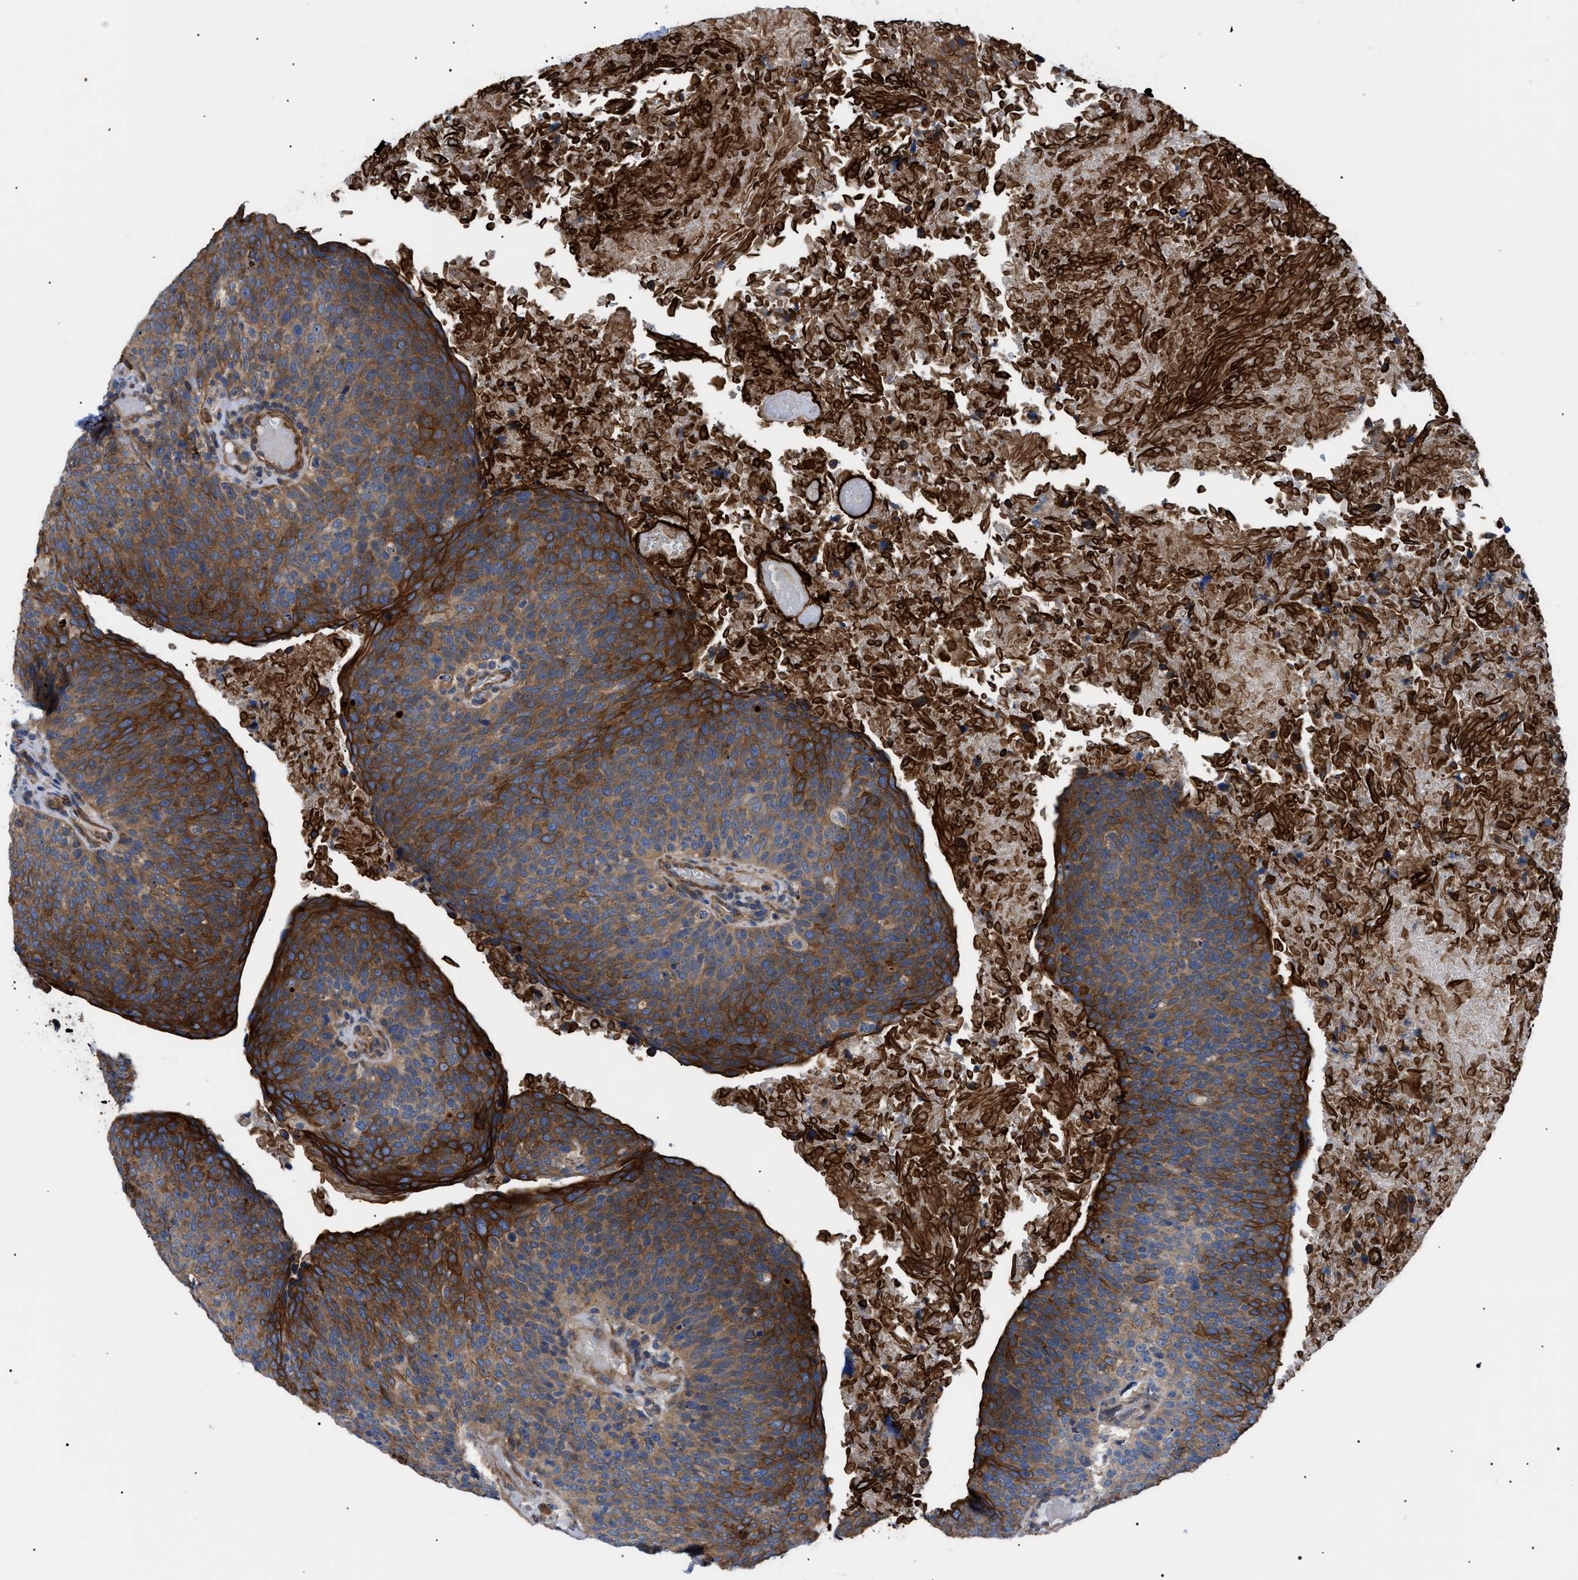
{"staining": {"intensity": "strong", "quantity": ">75%", "location": "cytoplasmic/membranous"}, "tissue": "head and neck cancer", "cell_type": "Tumor cells", "image_type": "cancer", "snomed": [{"axis": "morphology", "description": "Squamous cell carcinoma, NOS"}, {"axis": "morphology", "description": "Squamous cell carcinoma, metastatic, NOS"}, {"axis": "topography", "description": "Lymph node"}, {"axis": "topography", "description": "Head-Neck"}], "caption": "IHC of head and neck cancer exhibits high levels of strong cytoplasmic/membranous positivity in approximately >75% of tumor cells.", "gene": "HSPB8", "patient": {"sex": "male", "age": 62}}